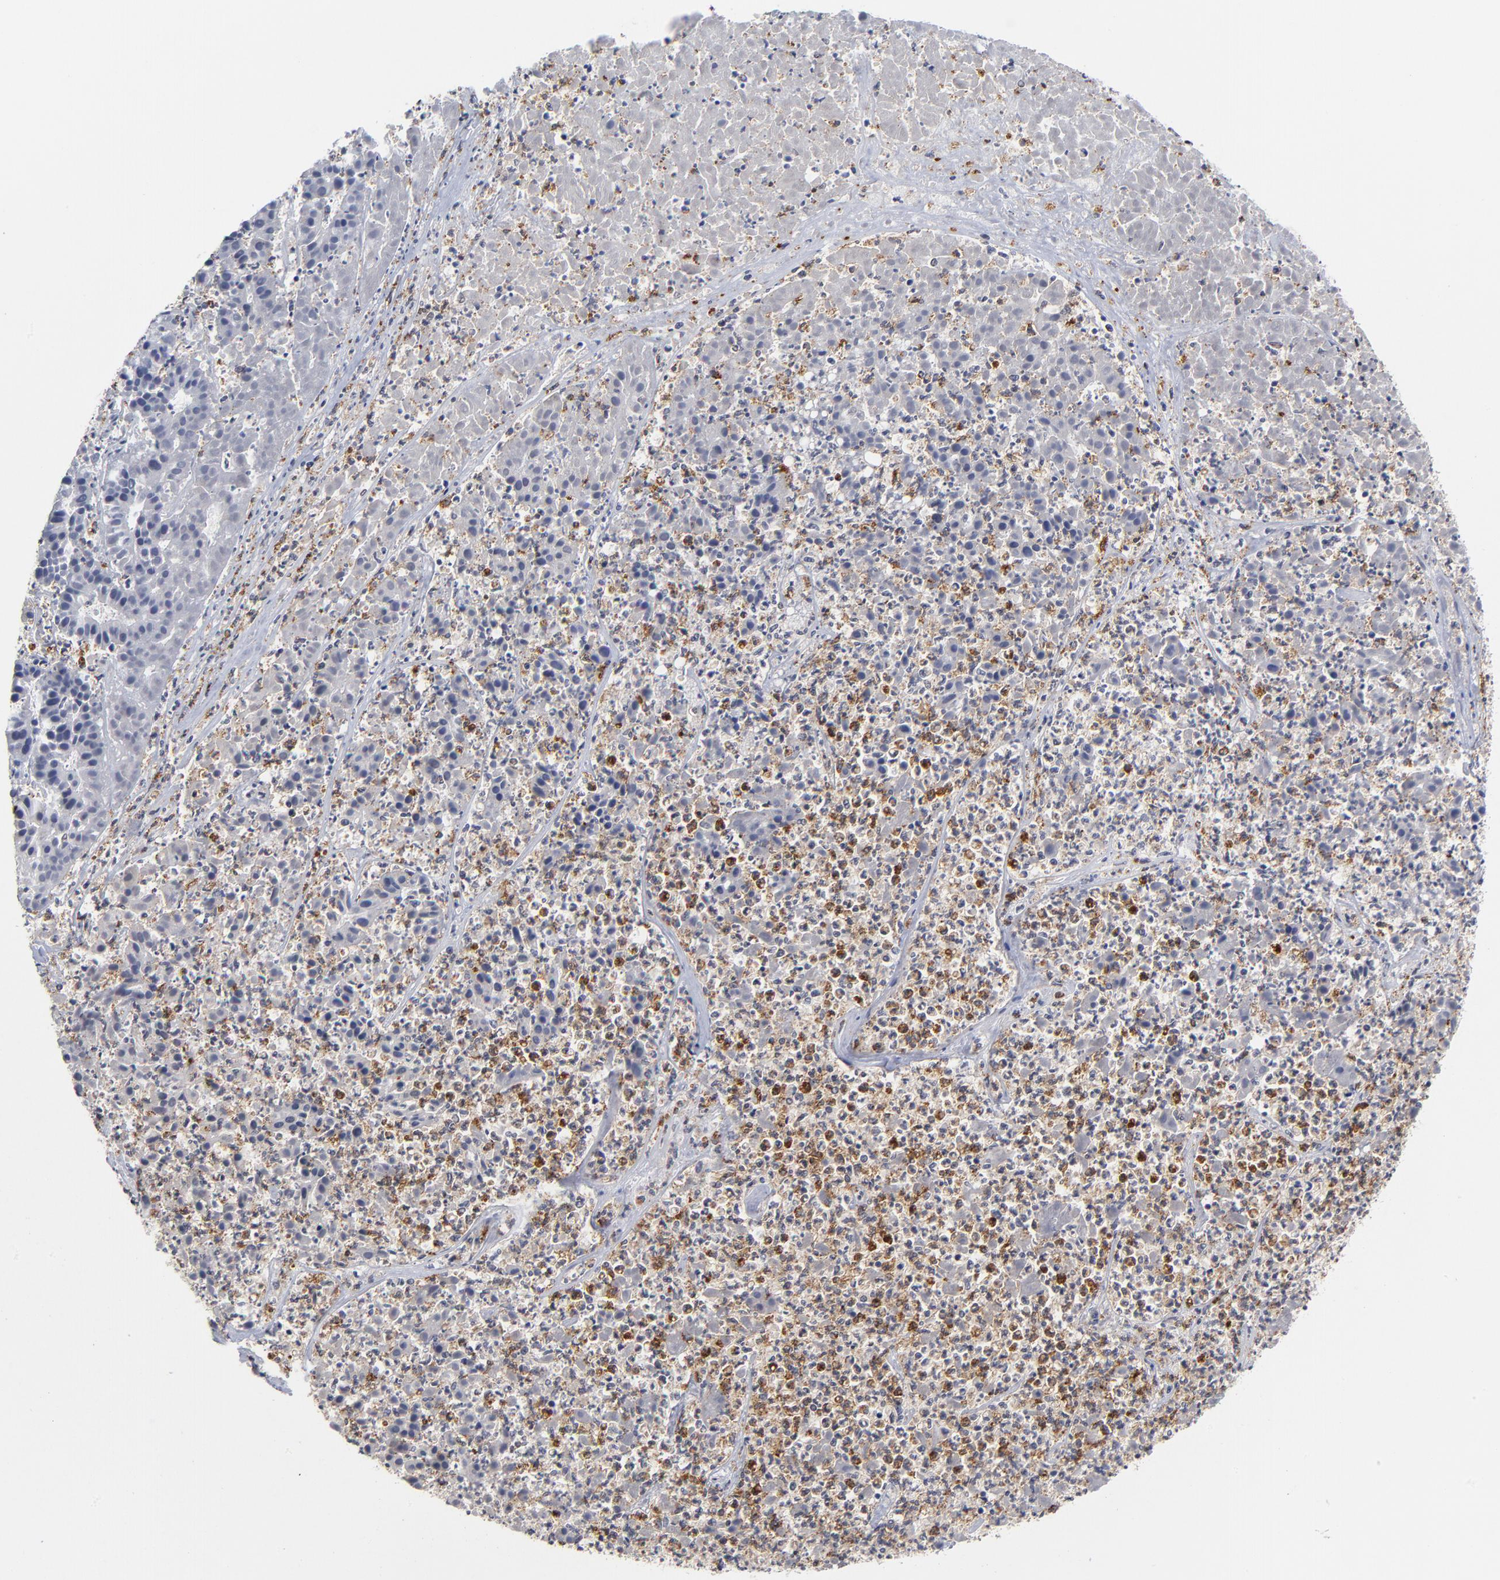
{"staining": {"intensity": "negative", "quantity": "none", "location": "none"}, "tissue": "pancreatic cancer", "cell_type": "Tumor cells", "image_type": "cancer", "snomed": [{"axis": "morphology", "description": "Adenocarcinoma, NOS"}, {"axis": "topography", "description": "Pancreas"}], "caption": "This is an immunohistochemistry photomicrograph of pancreatic cancer. There is no staining in tumor cells.", "gene": "ZNF419", "patient": {"sex": "male", "age": 50}}